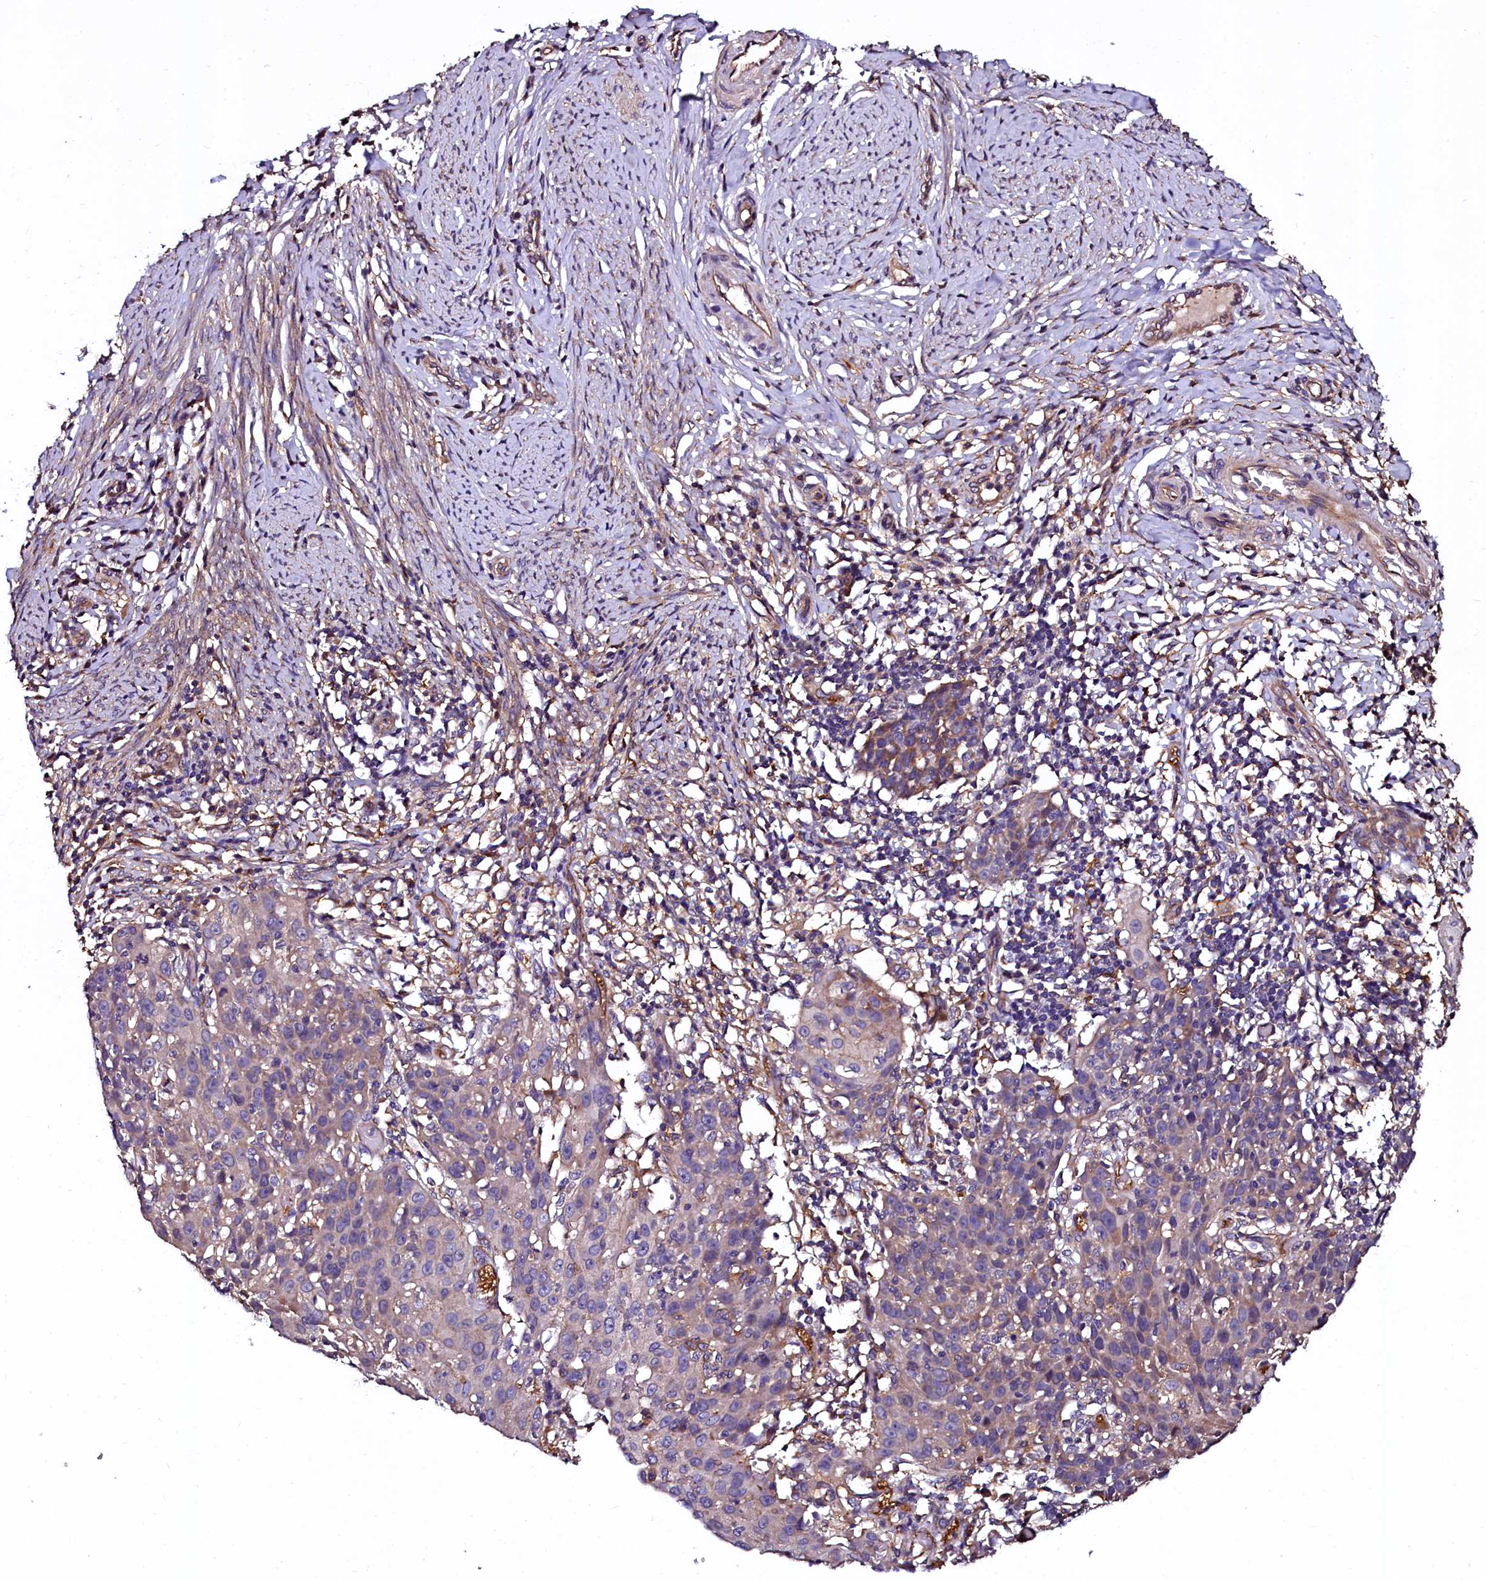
{"staining": {"intensity": "moderate", "quantity": "25%-75%", "location": "cytoplasmic/membranous"}, "tissue": "cervical cancer", "cell_type": "Tumor cells", "image_type": "cancer", "snomed": [{"axis": "morphology", "description": "Squamous cell carcinoma, NOS"}, {"axis": "topography", "description": "Cervix"}], "caption": "Immunohistochemistry (IHC) micrograph of cervical cancer stained for a protein (brown), which demonstrates medium levels of moderate cytoplasmic/membranous expression in about 25%-75% of tumor cells.", "gene": "APPL2", "patient": {"sex": "female", "age": 50}}